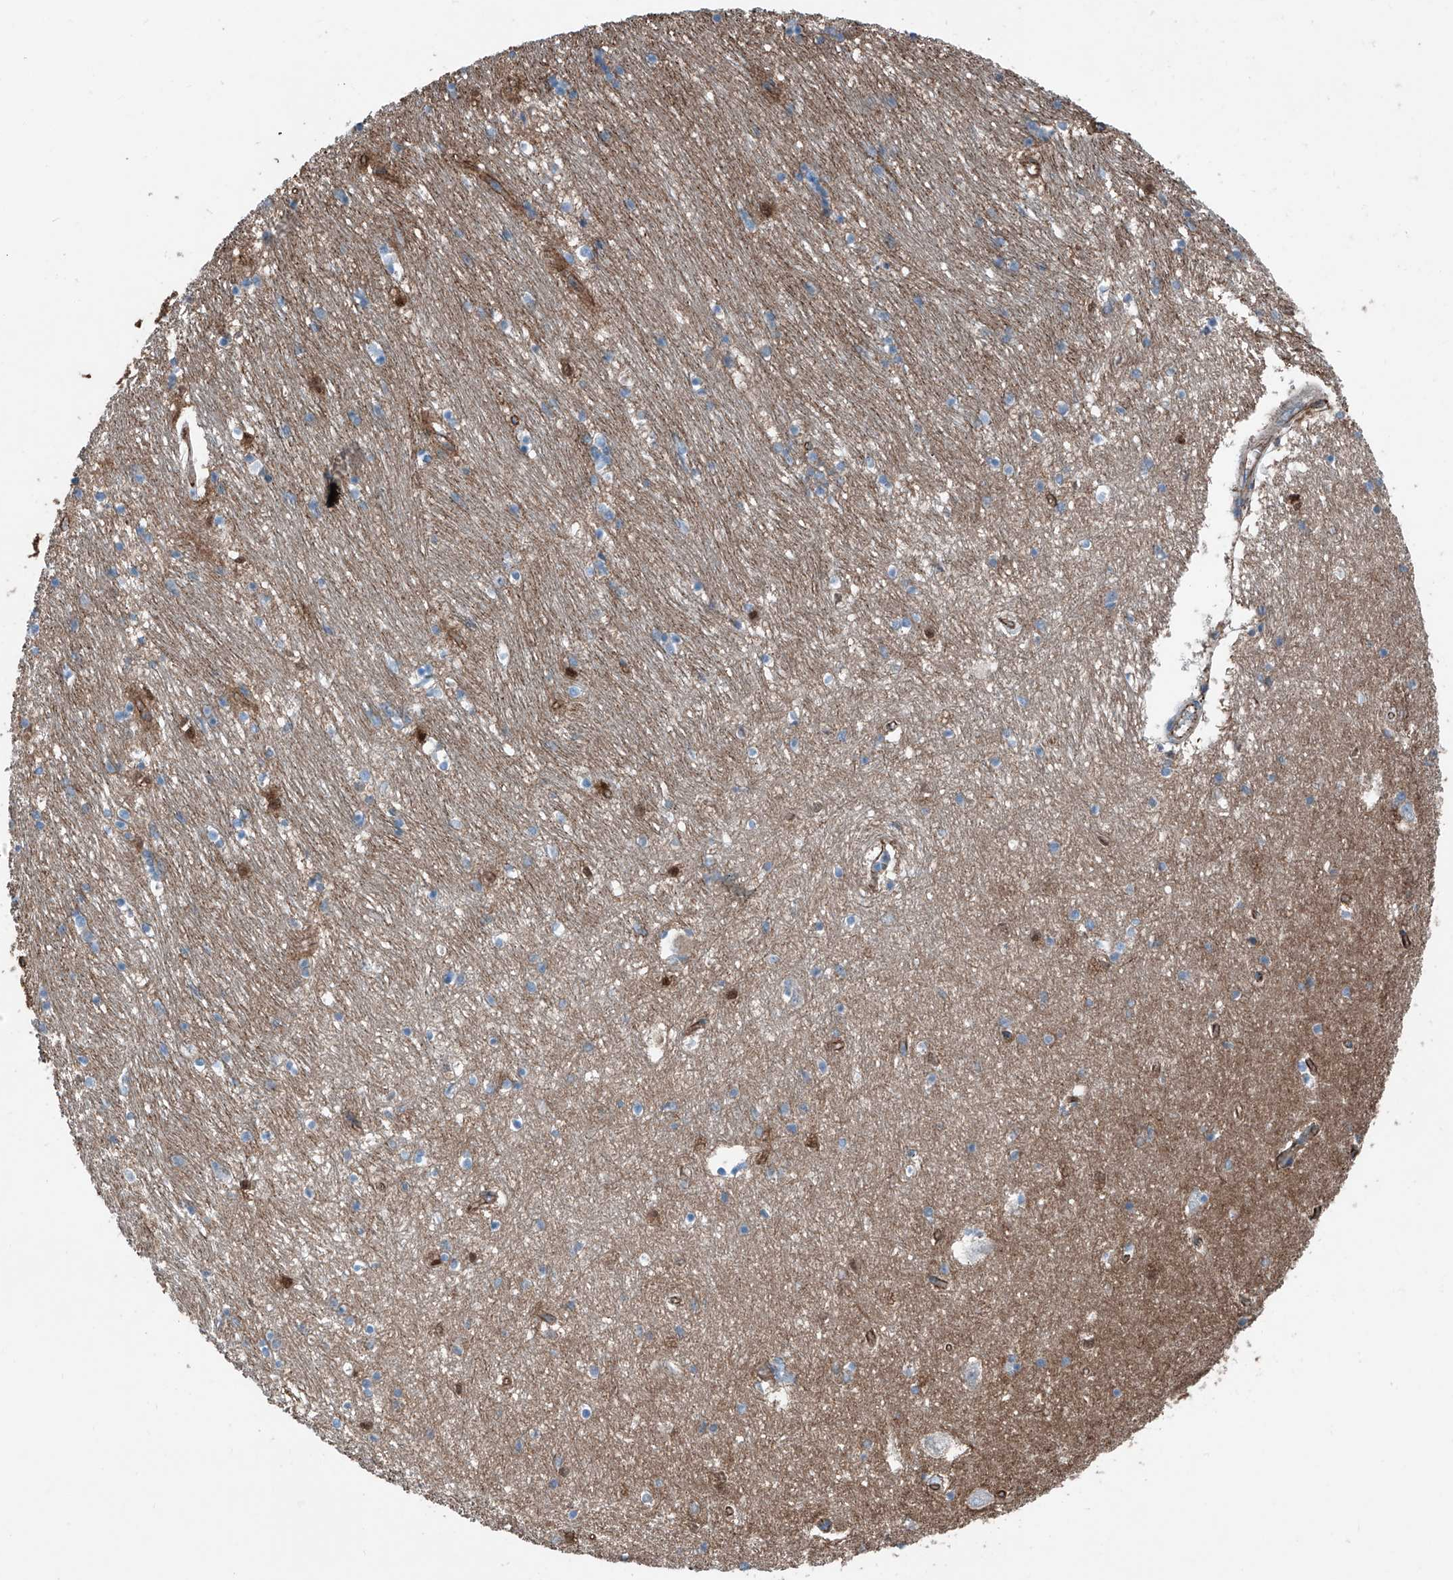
{"staining": {"intensity": "moderate", "quantity": "<25%", "location": "cytoplasmic/membranous"}, "tissue": "hippocampus", "cell_type": "Glial cells", "image_type": "normal", "snomed": [{"axis": "morphology", "description": "Normal tissue, NOS"}, {"axis": "topography", "description": "Hippocampus"}], "caption": "Hippocampus stained with DAB (3,3'-diaminobenzidine) IHC exhibits low levels of moderate cytoplasmic/membranous expression in about <25% of glial cells. Using DAB (brown) and hematoxylin (blue) stains, captured at high magnification using brightfield microscopy.", "gene": "THEMIS2", "patient": {"sex": "male", "age": 70}}